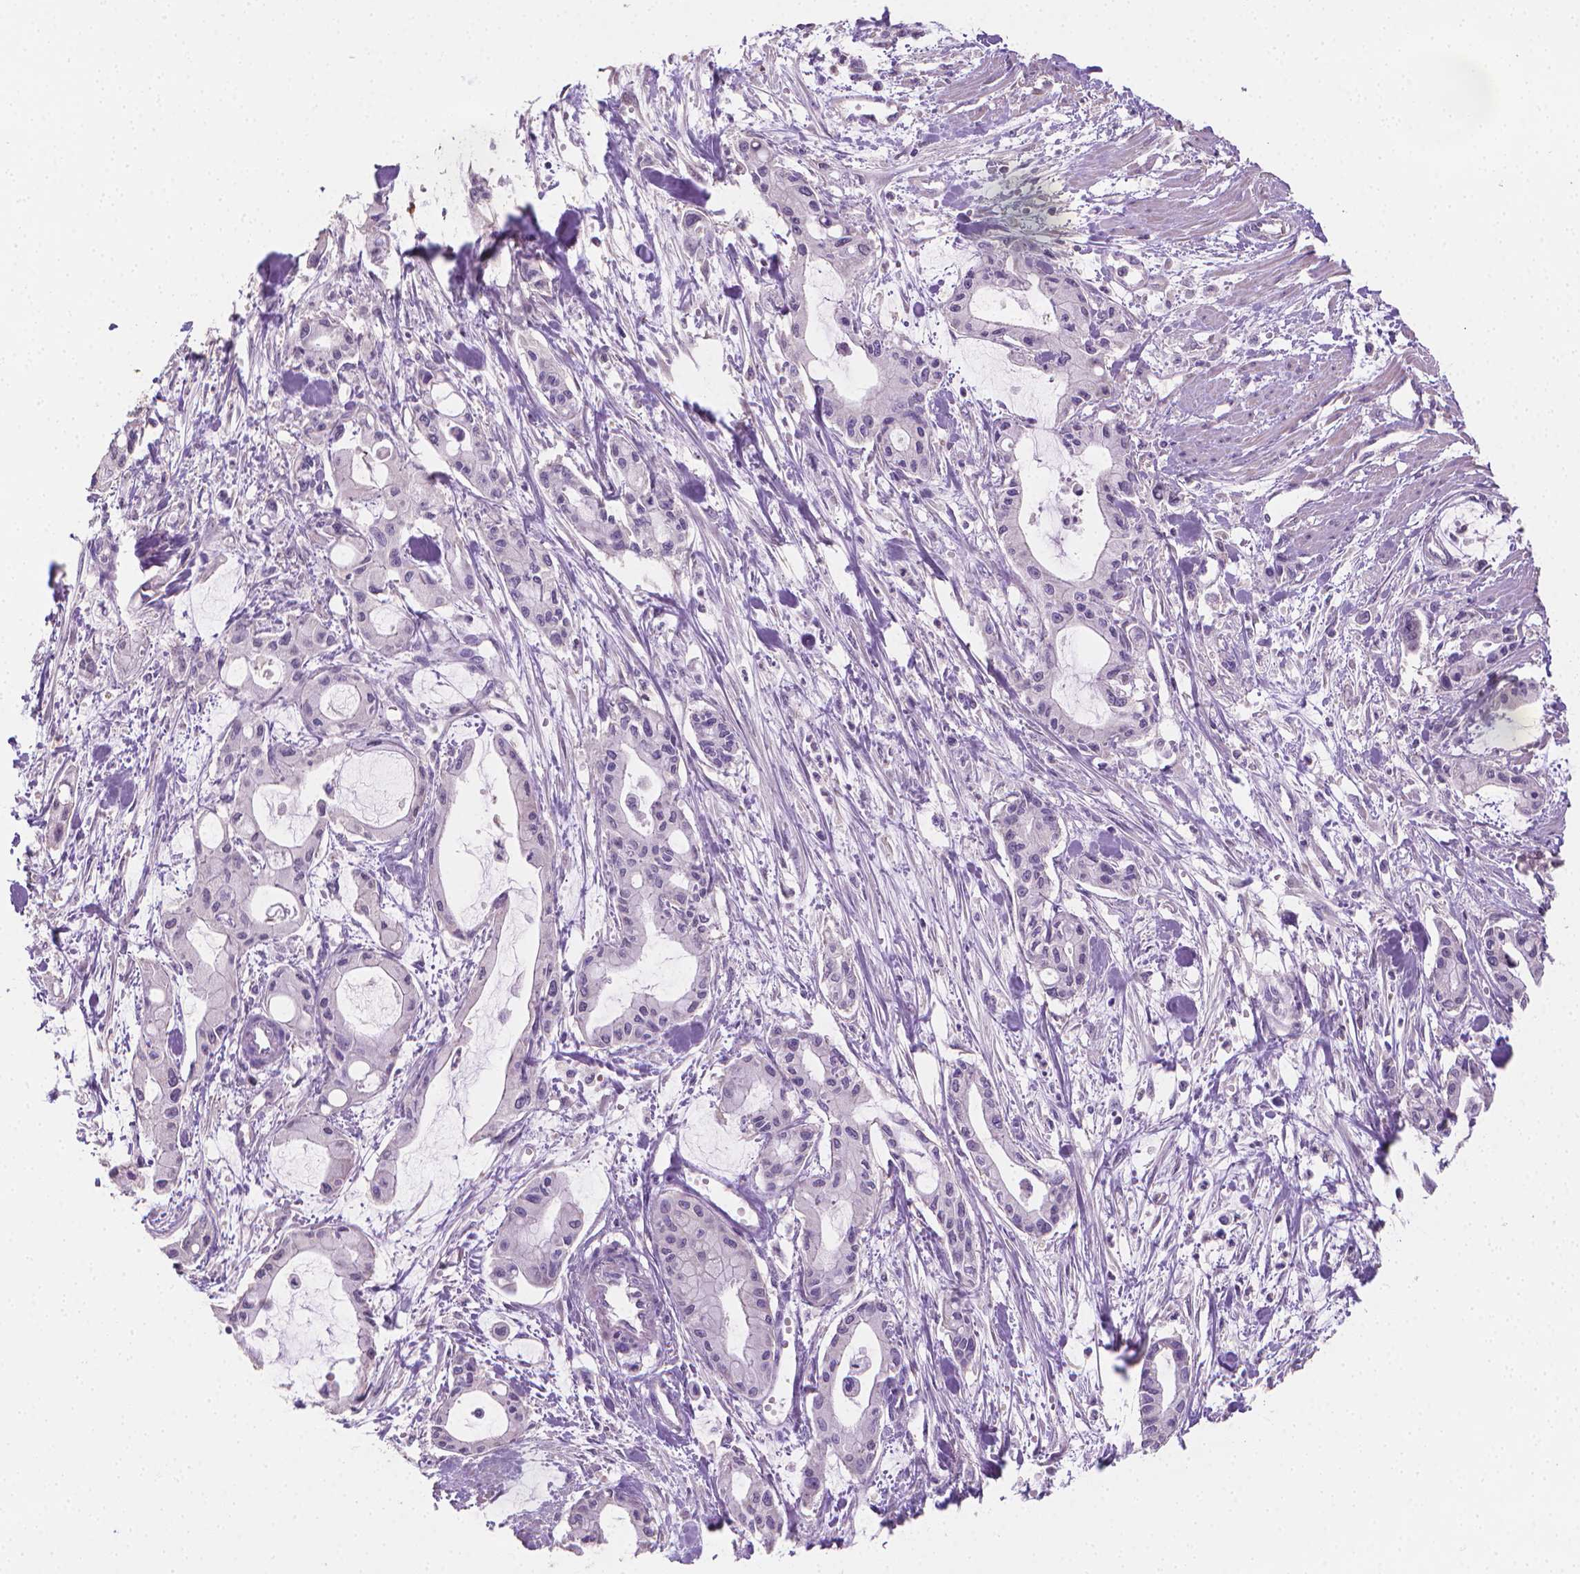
{"staining": {"intensity": "negative", "quantity": "none", "location": "none"}, "tissue": "pancreatic cancer", "cell_type": "Tumor cells", "image_type": "cancer", "snomed": [{"axis": "morphology", "description": "Adenocarcinoma, NOS"}, {"axis": "topography", "description": "Pancreas"}], "caption": "Pancreatic cancer was stained to show a protein in brown. There is no significant expression in tumor cells.", "gene": "CATIP", "patient": {"sex": "male", "age": 48}}